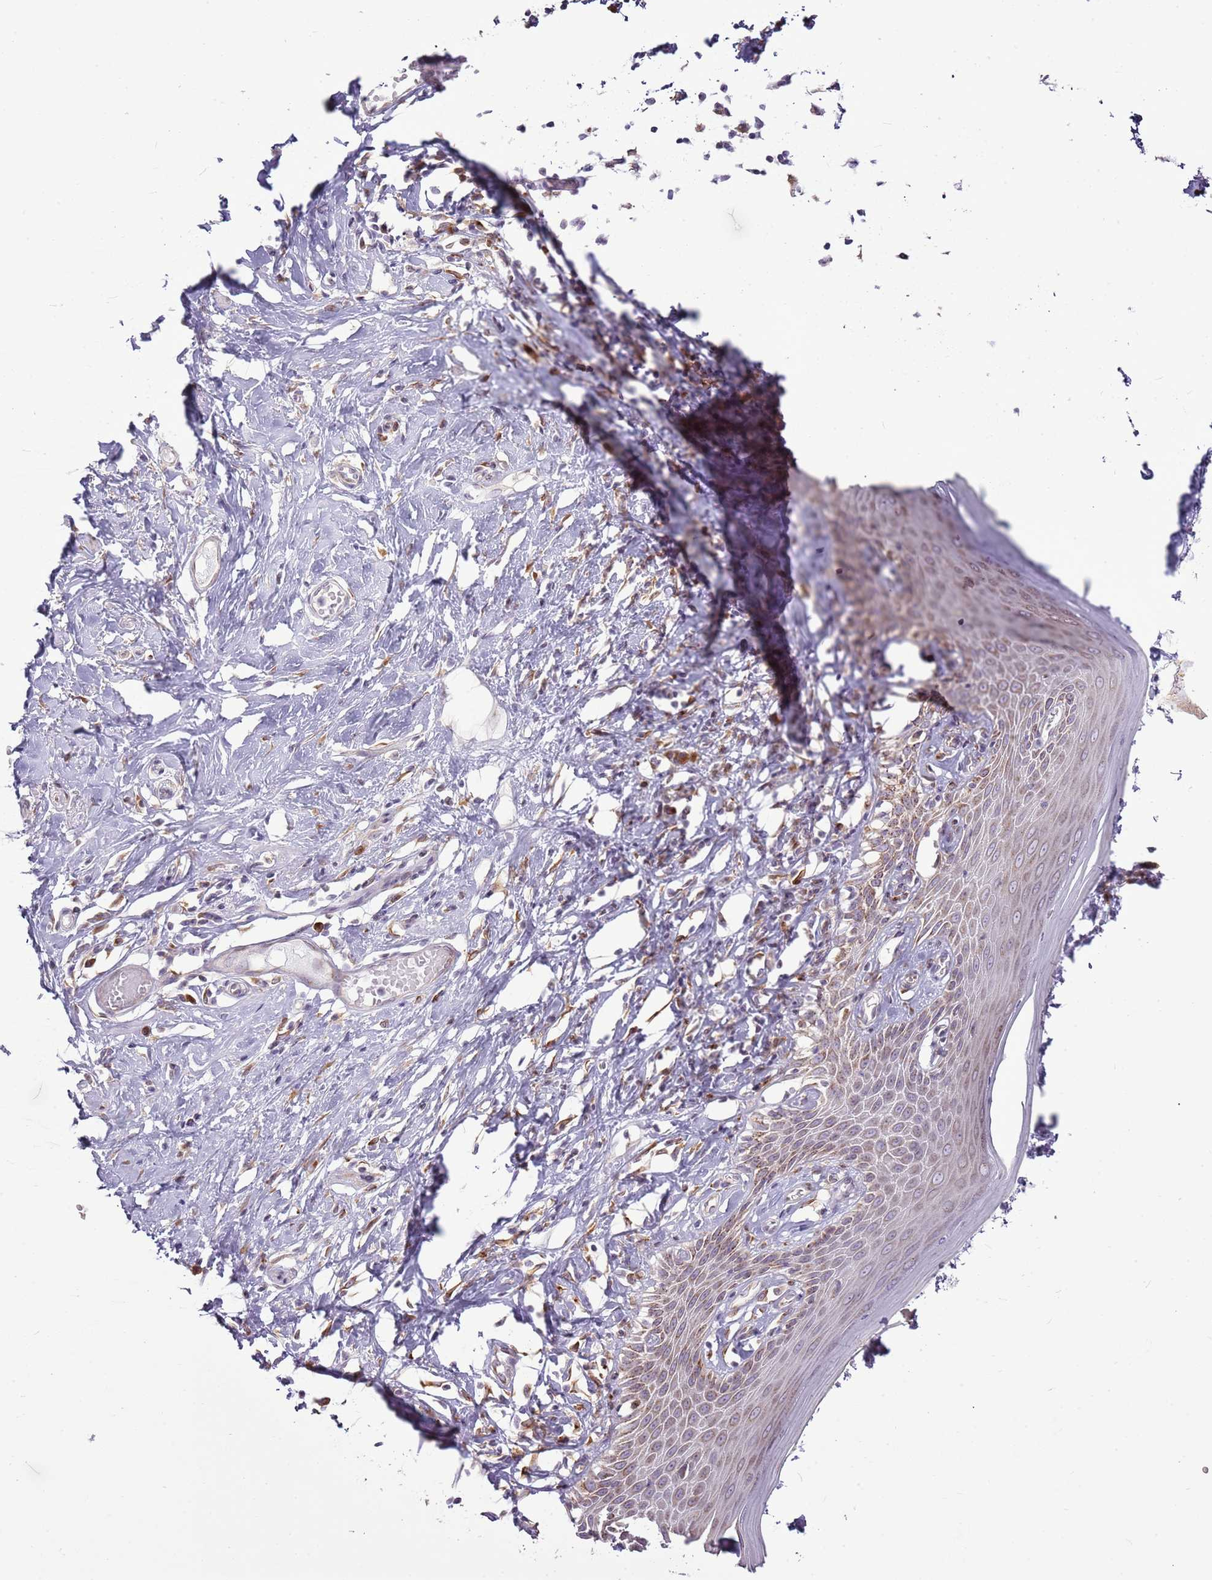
{"staining": {"intensity": "strong", "quantity": "25%-75%", "location": "cytoplasmic/membranous"}, "tissue": "skin", "cell_type": "Epidermal cells", "image_type": "normal", "snomed": [{"axis": "morphology", "description": "Normal tissue, NOS"}, {"axis": "morphology", "description": "Inflammation, NOS"}, {"axis": "topography", "description": "Vulva"}], "caption": "Immunohistochemistry staining of unremarkable skin, which reveals high levels of strong cytoplasmic/membranous positivity in about 25%-75% of epidermal cells indicating strong cytoplasmic/membranous protein positivity. The staining was performed using DAB (brown) for protein detection and nuclei were counterstained in hematoxylin (blue).", "gene": "TMED10", "patient": {"sex": "female", "age": 84}}